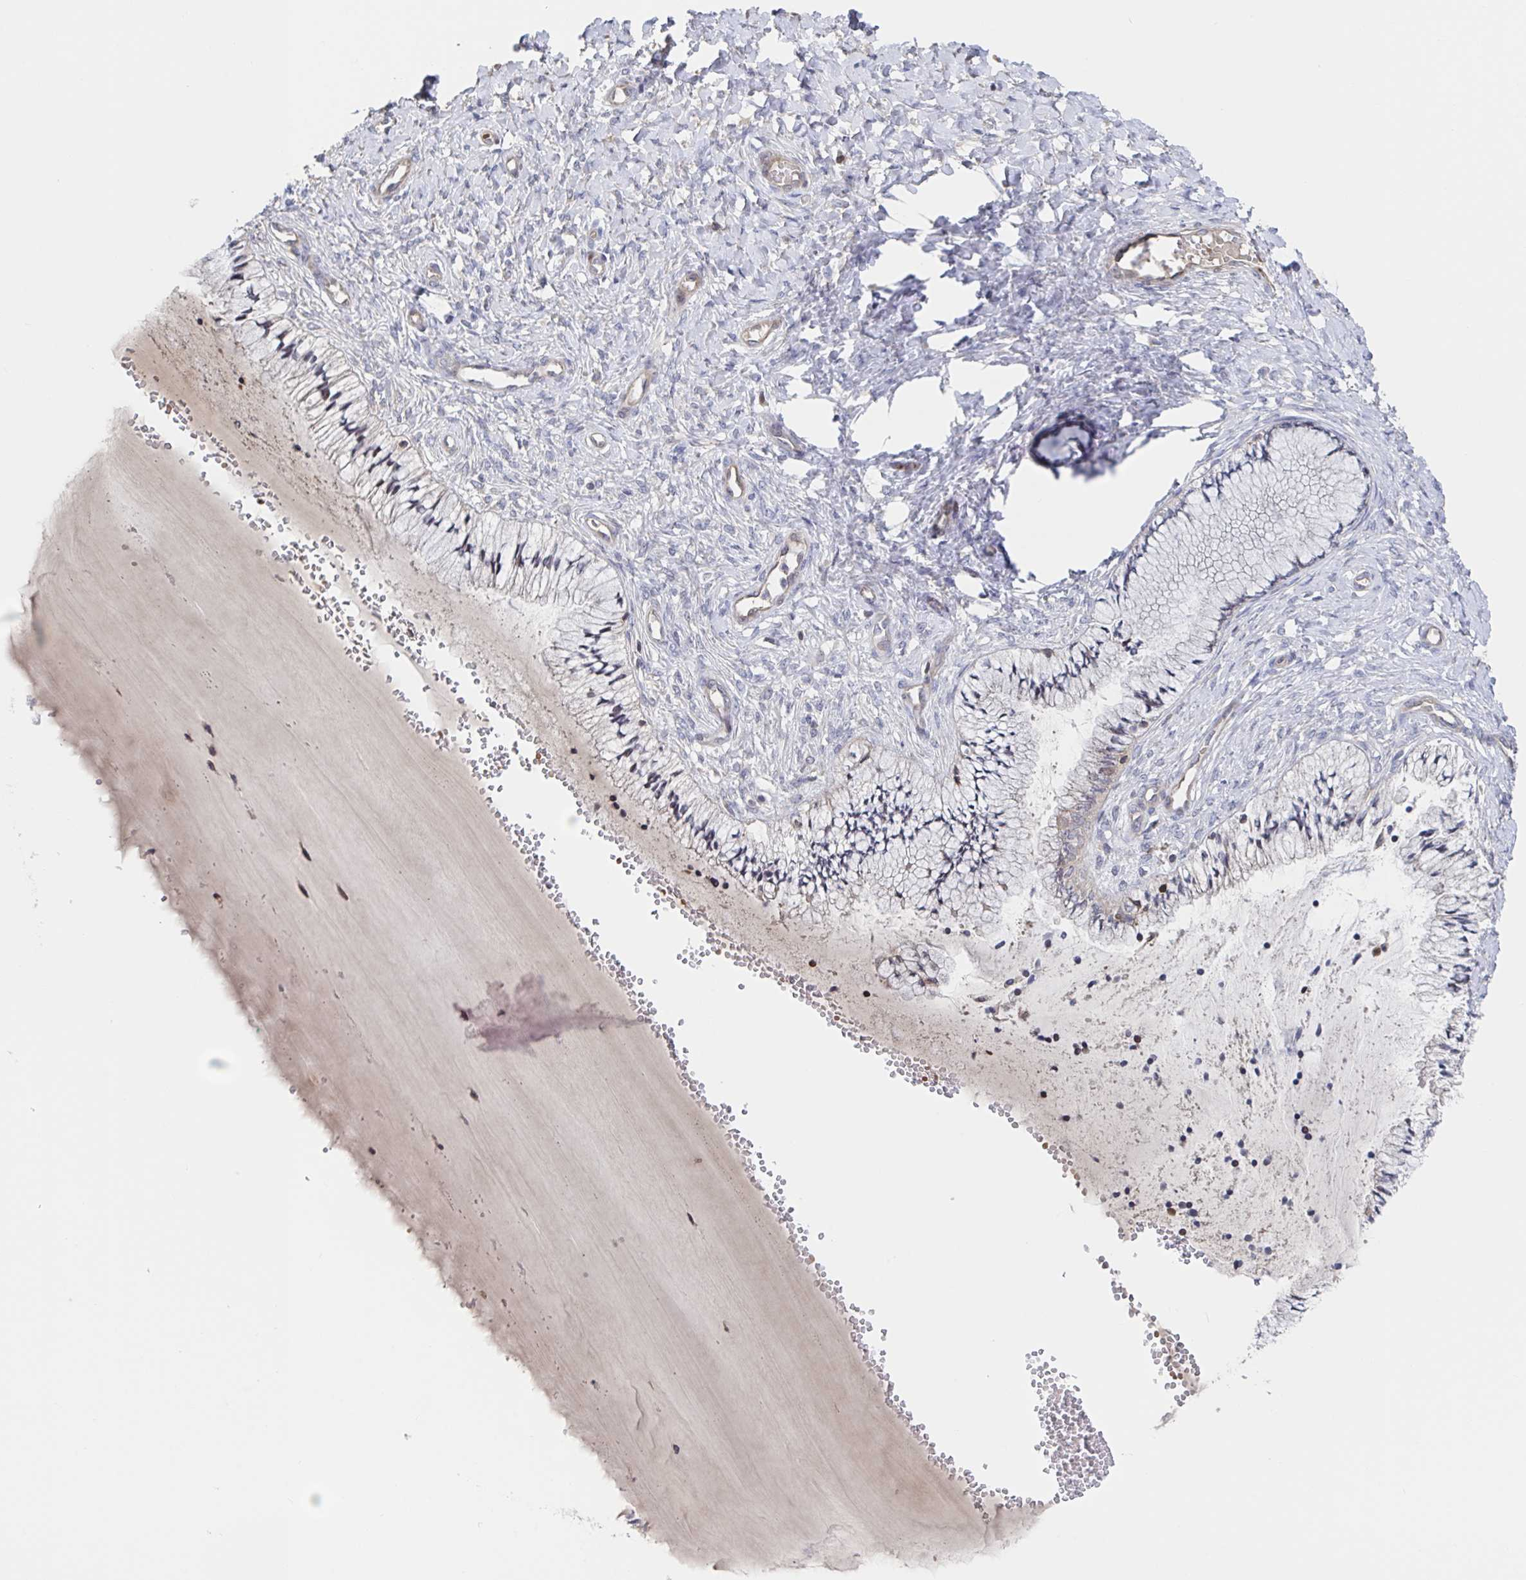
{"staining": {"intensity": "negative", "quantity": "none", "location": "none"}, "tissue": "cervix", "cell_type": "Glandular cells", "image_type": "normal", "snomed": [{"axis": "morphology", "description": "Normal tissue, NOS"}, {"axis": "topography", "description": "Cervix"}], "caption": "Immunohistochemistry of unremarkable human cervix displays no expression in glandular cells. The staining is performed using DAB (3,3'-diaminobenzidine) brown chromogen with nuclei counter-stained in using hematoxylin.", "gene": "DHRS12", "patient": {"sex": "female", "age": 37}}